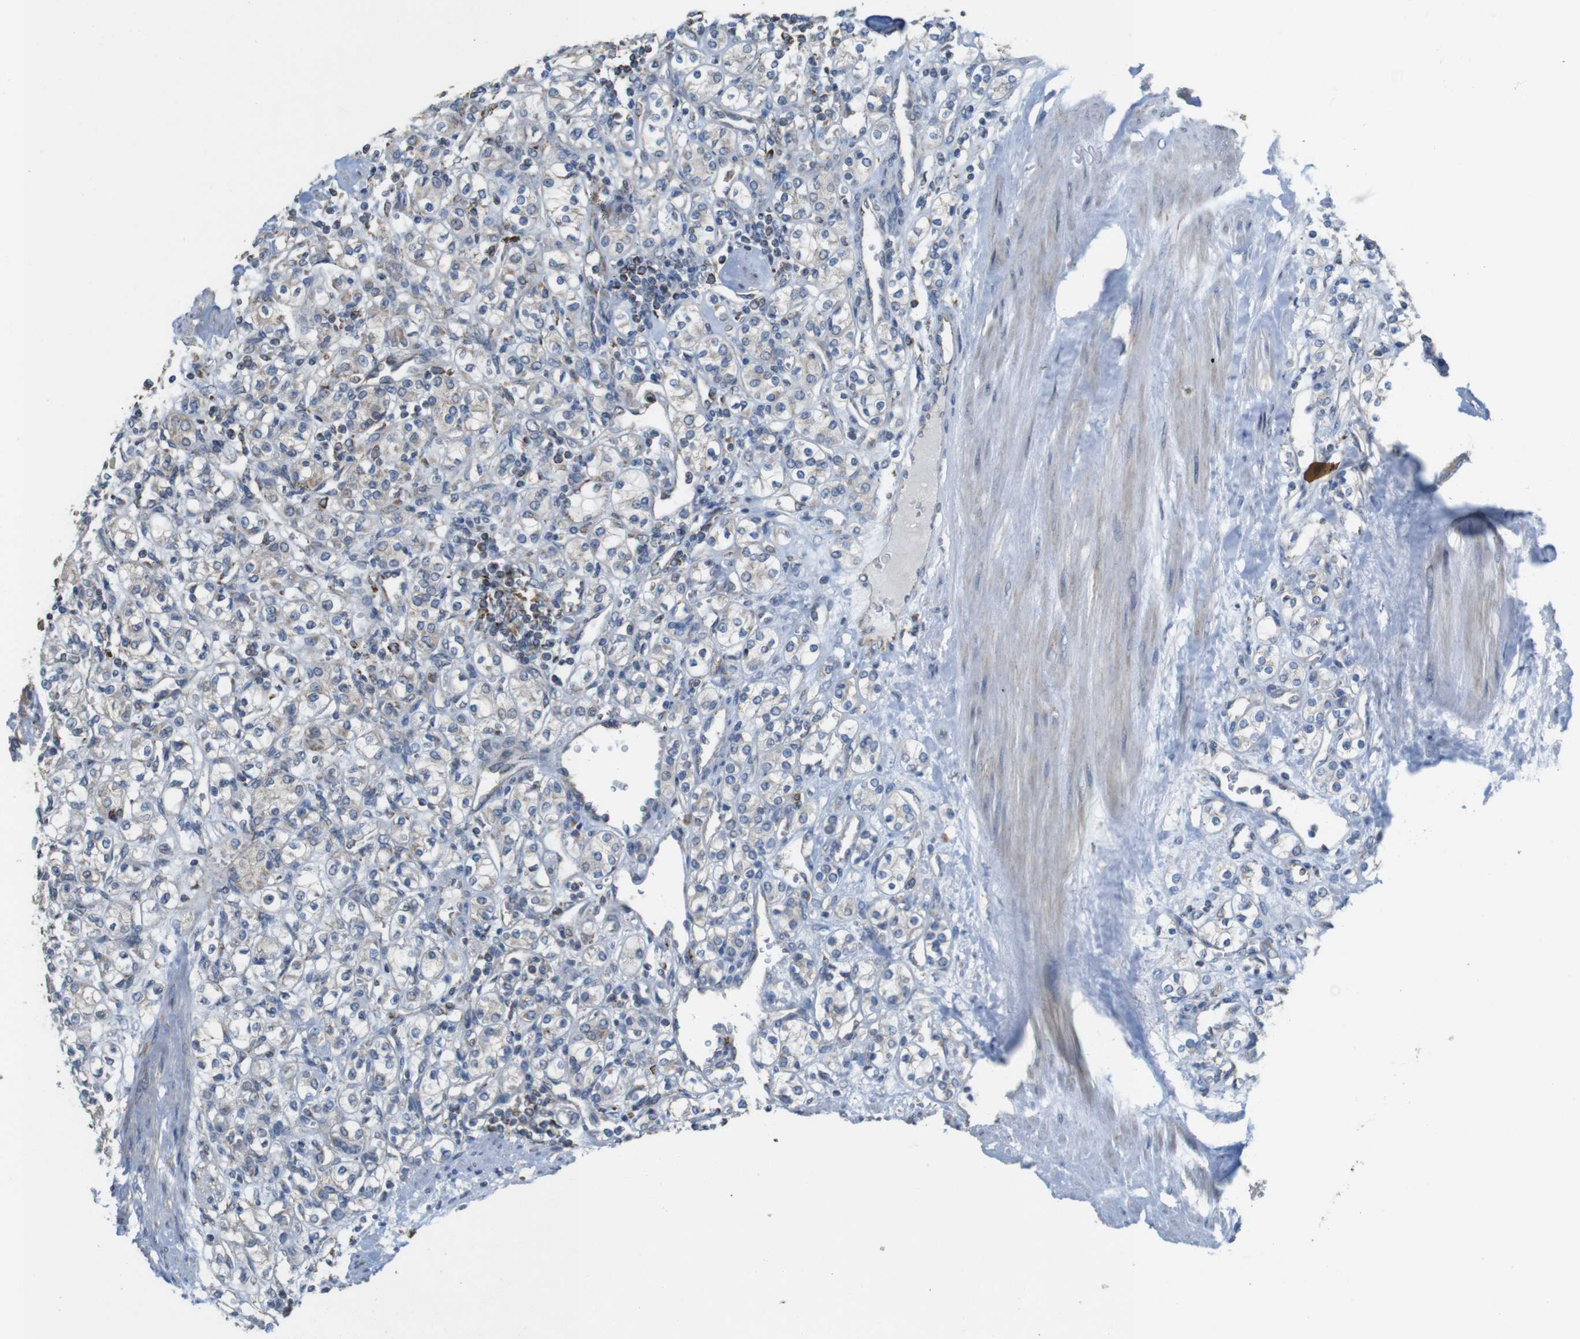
{"staining": {"intensity": "negative", "quantity": "none", "location": "none"}, "tissue": "renal cancer", "cell_type": "Tumor cells", "image_type": "cancer", "snomed": [{"axis": "morphology", "description": "Adenocarcinoma, NOS"}, {"axis": "topography", "description": "Kidney"}], "caption": "This micrograph is of renal cancer (adenocarcinoma) stained with IHC to label a protein in brown with the nuclei are counter-stained blue. There is no expression in tumor cells.", "gene": "CALHM2", "patient": {"sex": "male", "age": 77}}